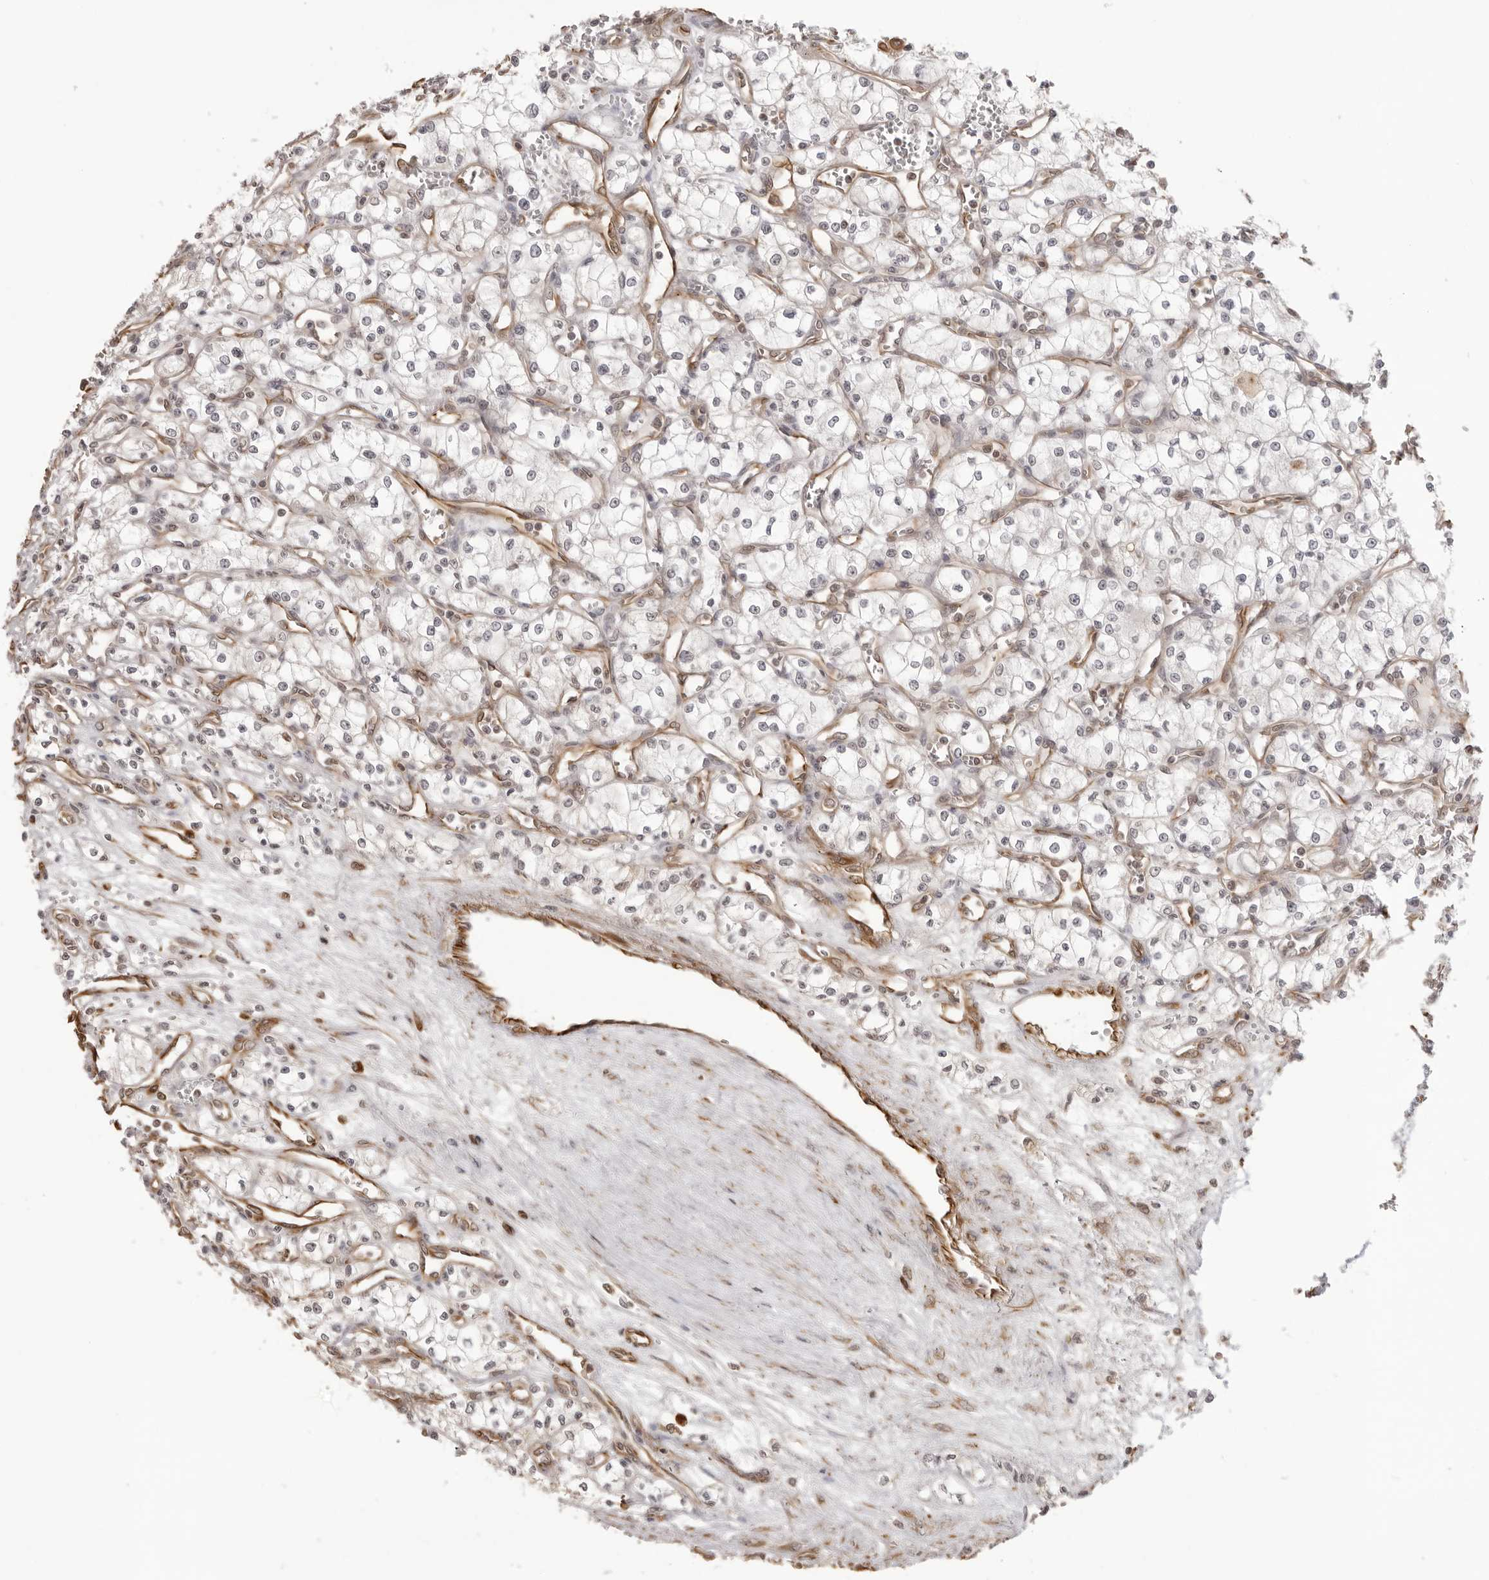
{"staining": {"intensity": "negative", "quantity": "none", "location": "none"}, "tissue": "renal cancer", "cell_type": "Tumor cells", "image_type": "cancer", "snomed": [{"axis": "morphology", "description": "Adenocarcinoma, NOS"}, {"axis": "topography", "description": "Kidney"}], "caption": "Immunohistochemical staining of human adenocarcinoma (renal) reveals no significant positivity in tumor cells.", "gene": "DYNLT5", "patient": {"sex": "male", "age": 59}}